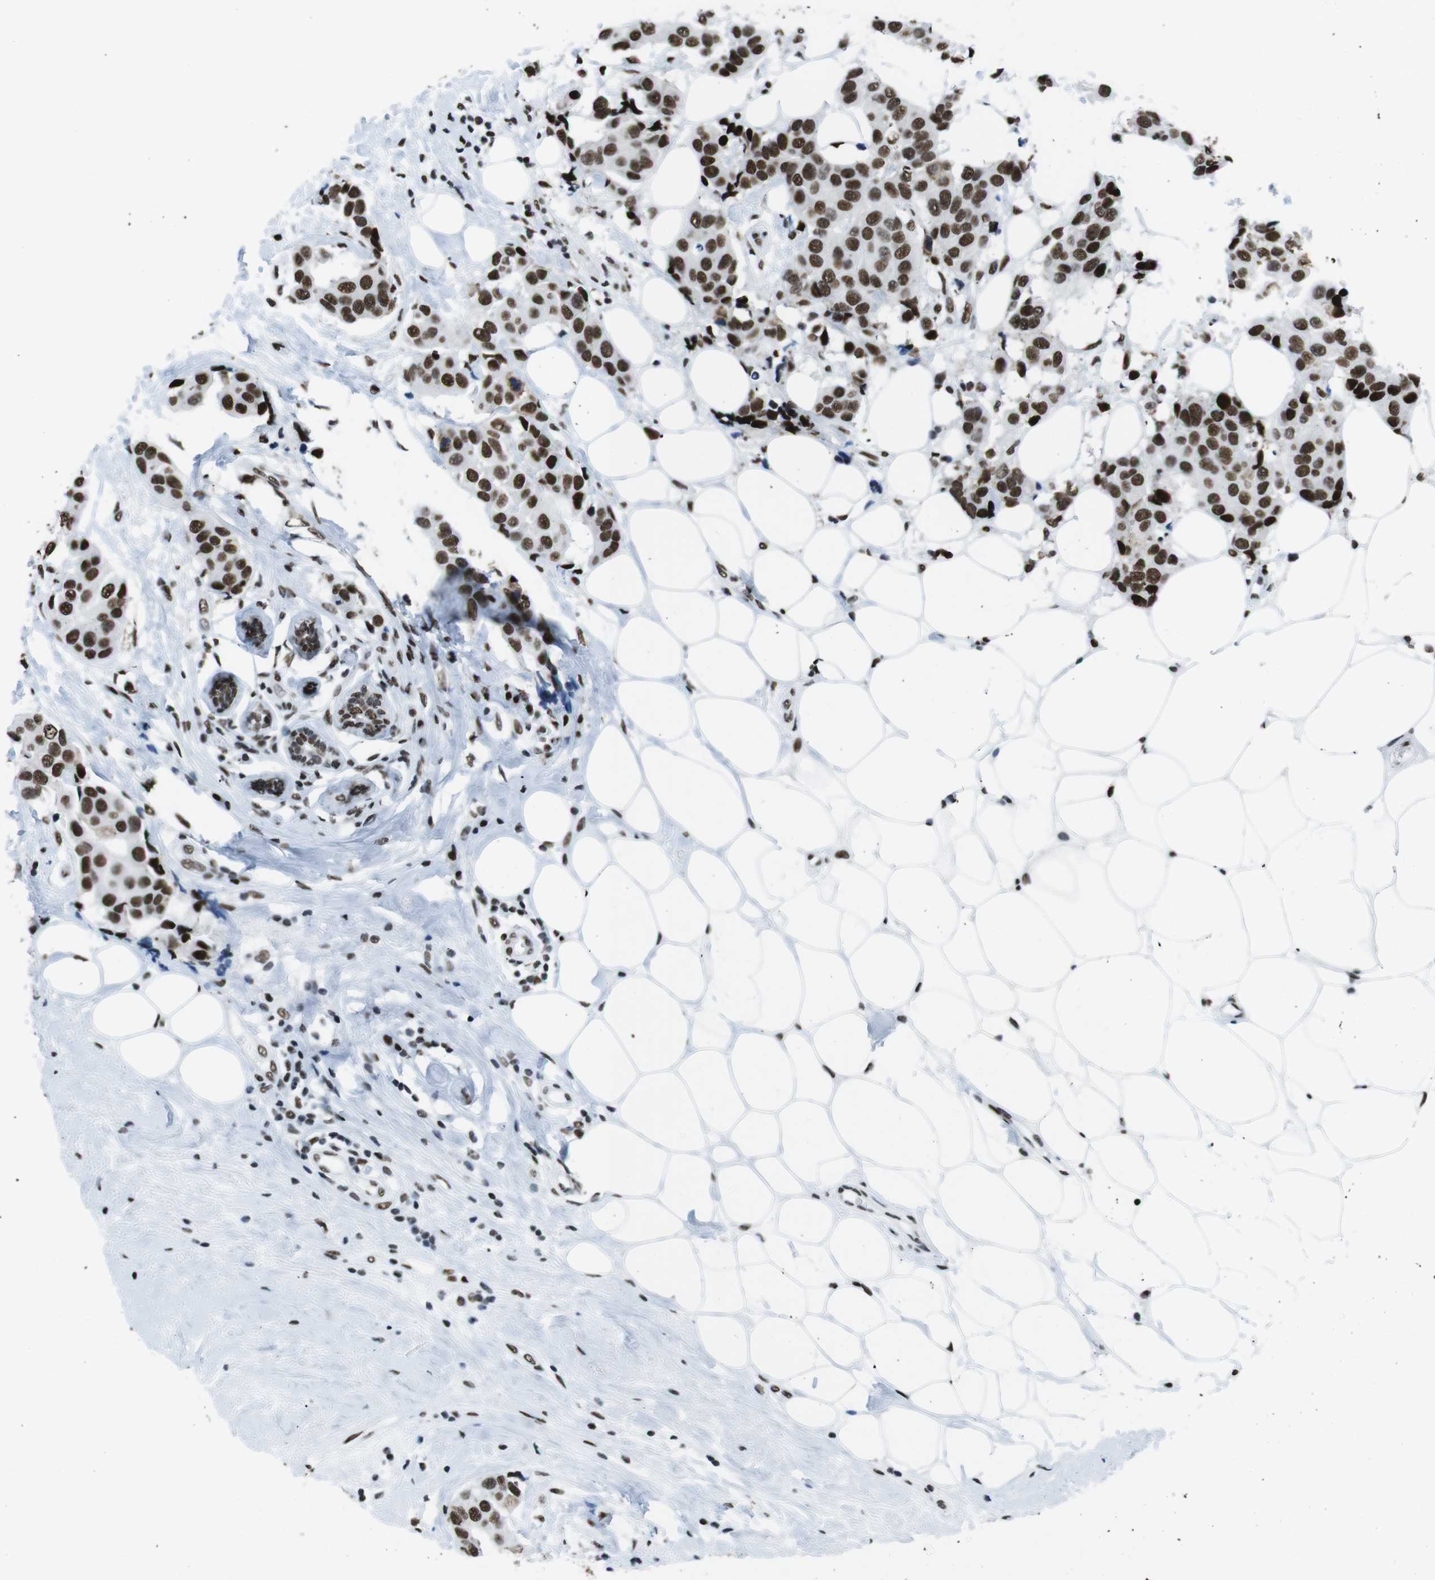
{"staining": {"intensity": "strong", "quantity": ">75%", "location": "nuclear"}, "tissue": "breast cancer", "cell_type": "Tumor cells", "image_type": "cancer", "snomed": [{"axis": "morphology", "description": "Normal tissue, NOS"}, {"axis": "morphology", "description": "Duct carcinoma"}, {"axis": "topography", "description": "Breast"}], "caption": "This is an image of immunohistochemistry (IHC) staining of breast invasive ductal carcinoma, which shows strong staining in the nuclear of tumor cells.", "gene": "CITED2", "patient": {"sex": "female", "age": 39}}